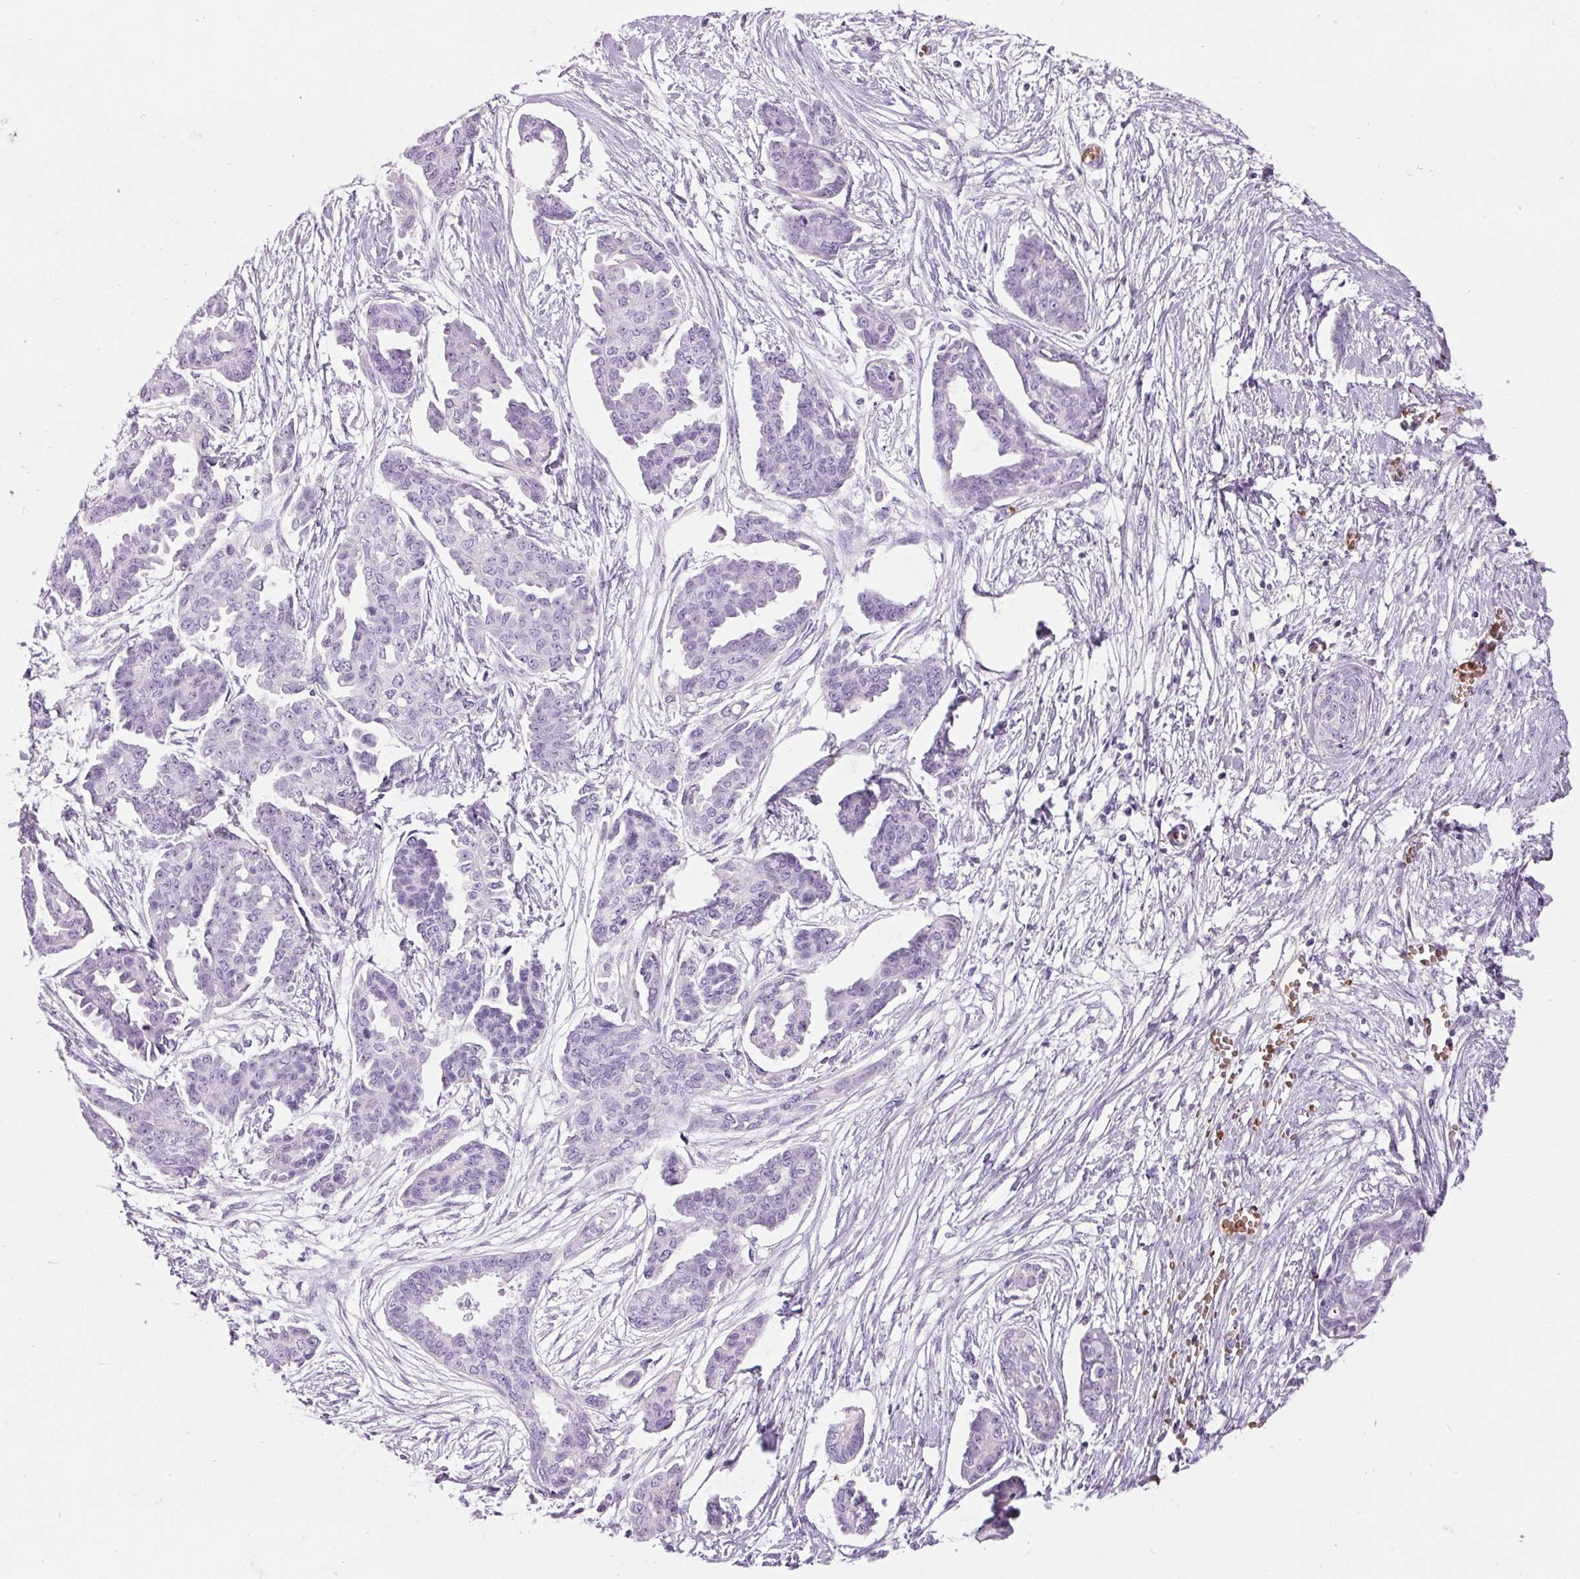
{"staining": {"intensity": "negative", "quantity": "none", "location": "none"}, "tissue": "ovarian cancer", "cell_type": "Tumor cells", "image_type": "cancer", "snomed": [{"axis": "morphology", "description": "Cystadenocarcinoma, serous, NOS"}, {"axis": "topography", "description": "Ovary"}], "caption": "Protein analysis of ovarian serous cystadenocarcinoma reveals no significant positivity in tumor cells.", "gene": "HBQ1", "patient": {"sex": "female", "age": 71}}